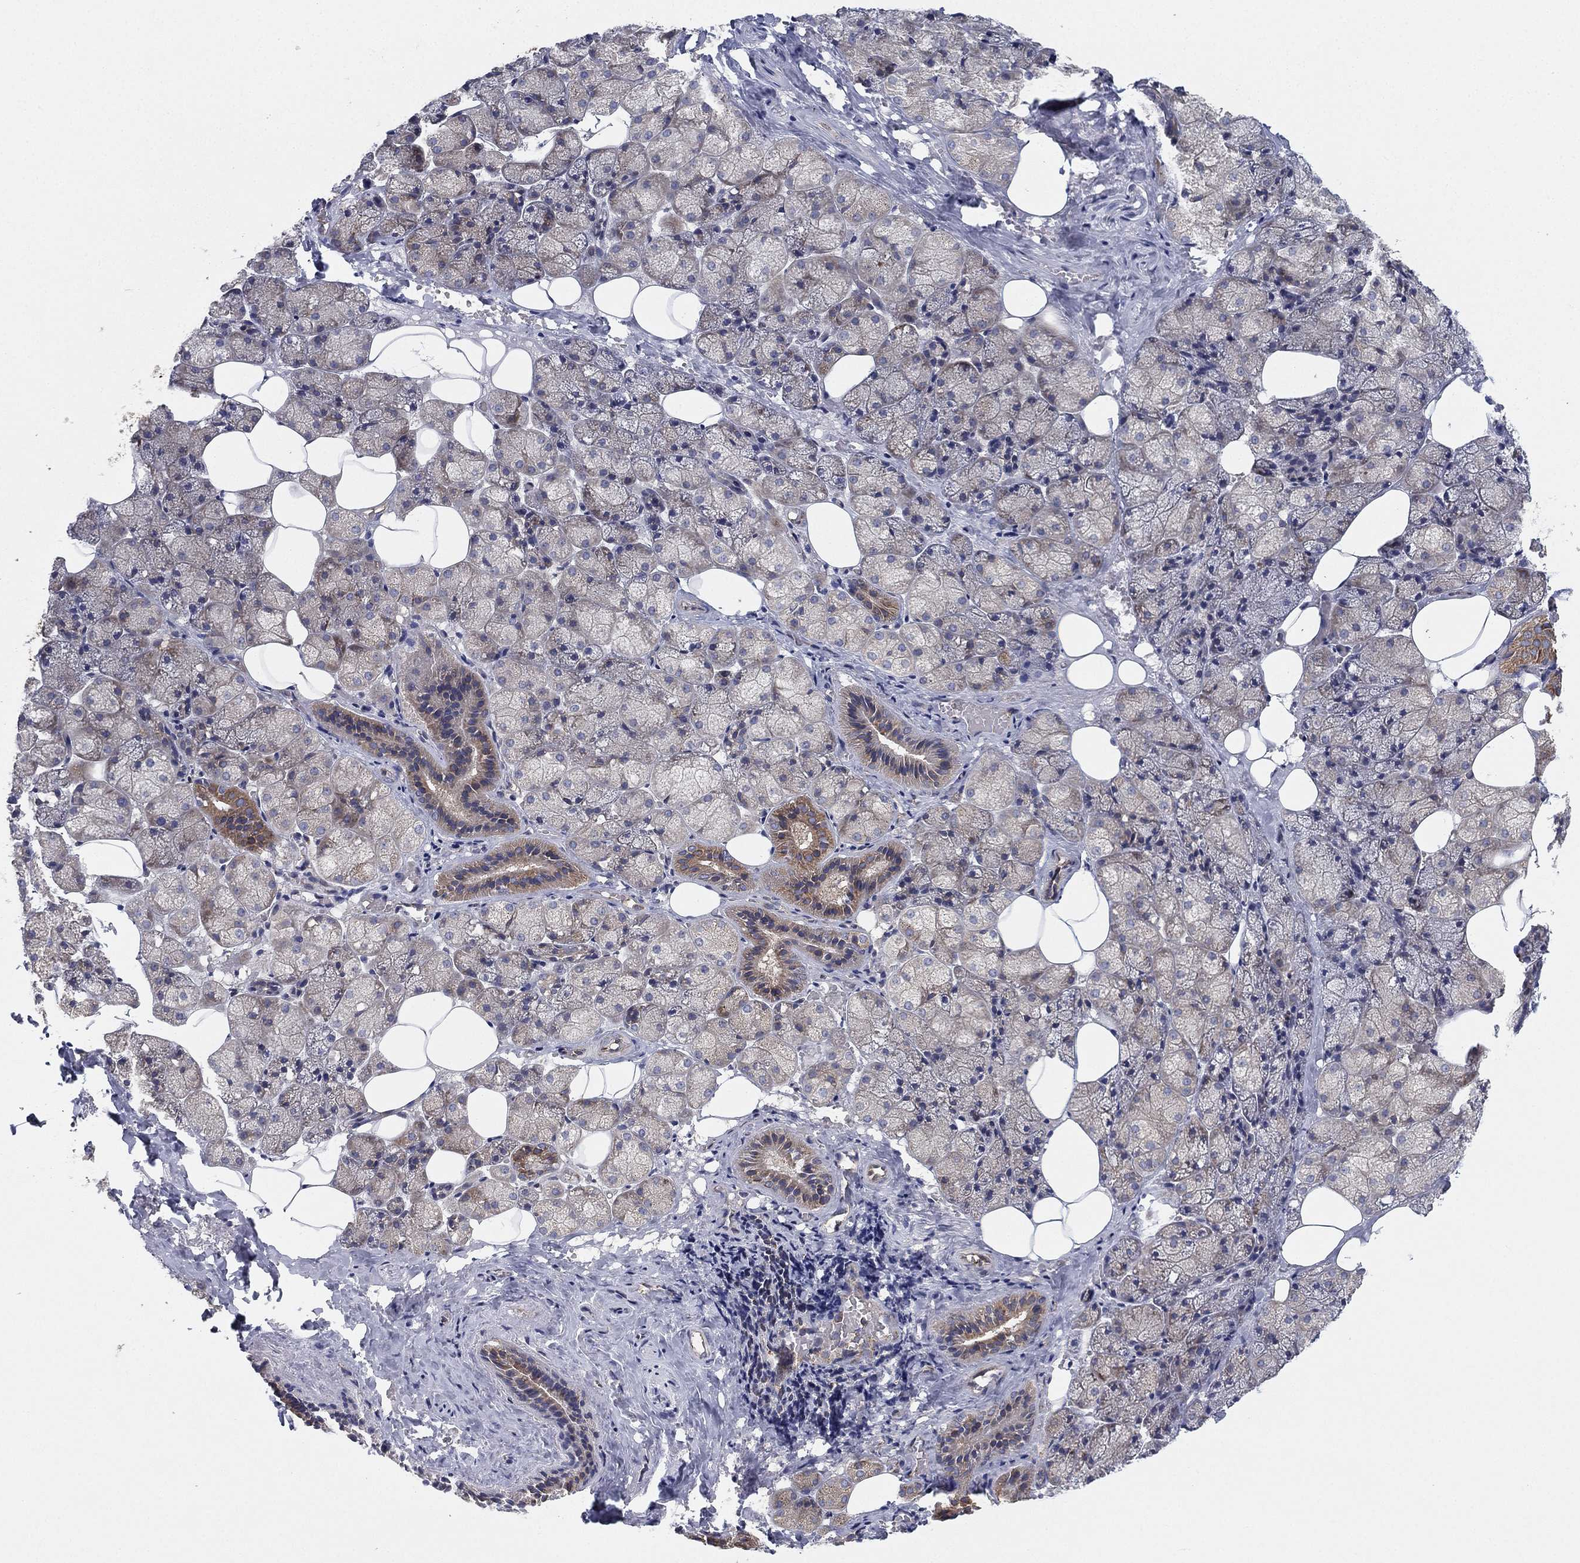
{"staining": {"intensity": "weak", "quantity": "25%-75%", "location": "cytoplasmic/membranous"}, "tissue": "salivary gland", "cell_type": "Glandular cells", "image_type": "normal", "snomed": [{"axis": "morphology", "description": "Normal tissue, NOS"}, {"axis": "topography", "description": "Salivary gland"}], "caption": "Immunohistochemical staining of benign salivary gland demonstrates 25%-75% levels of weak cytoplasmic/membranous protein expression in approximately 25%-75% of glandular cells. The staining was performed using DAB to visualize the protein expression in brown, while the nuclei were stained in blue with hematoxylin (Magnification: 20x).", "gene": "CYB5B", "patient": {"sex": "male", "age": 38}}